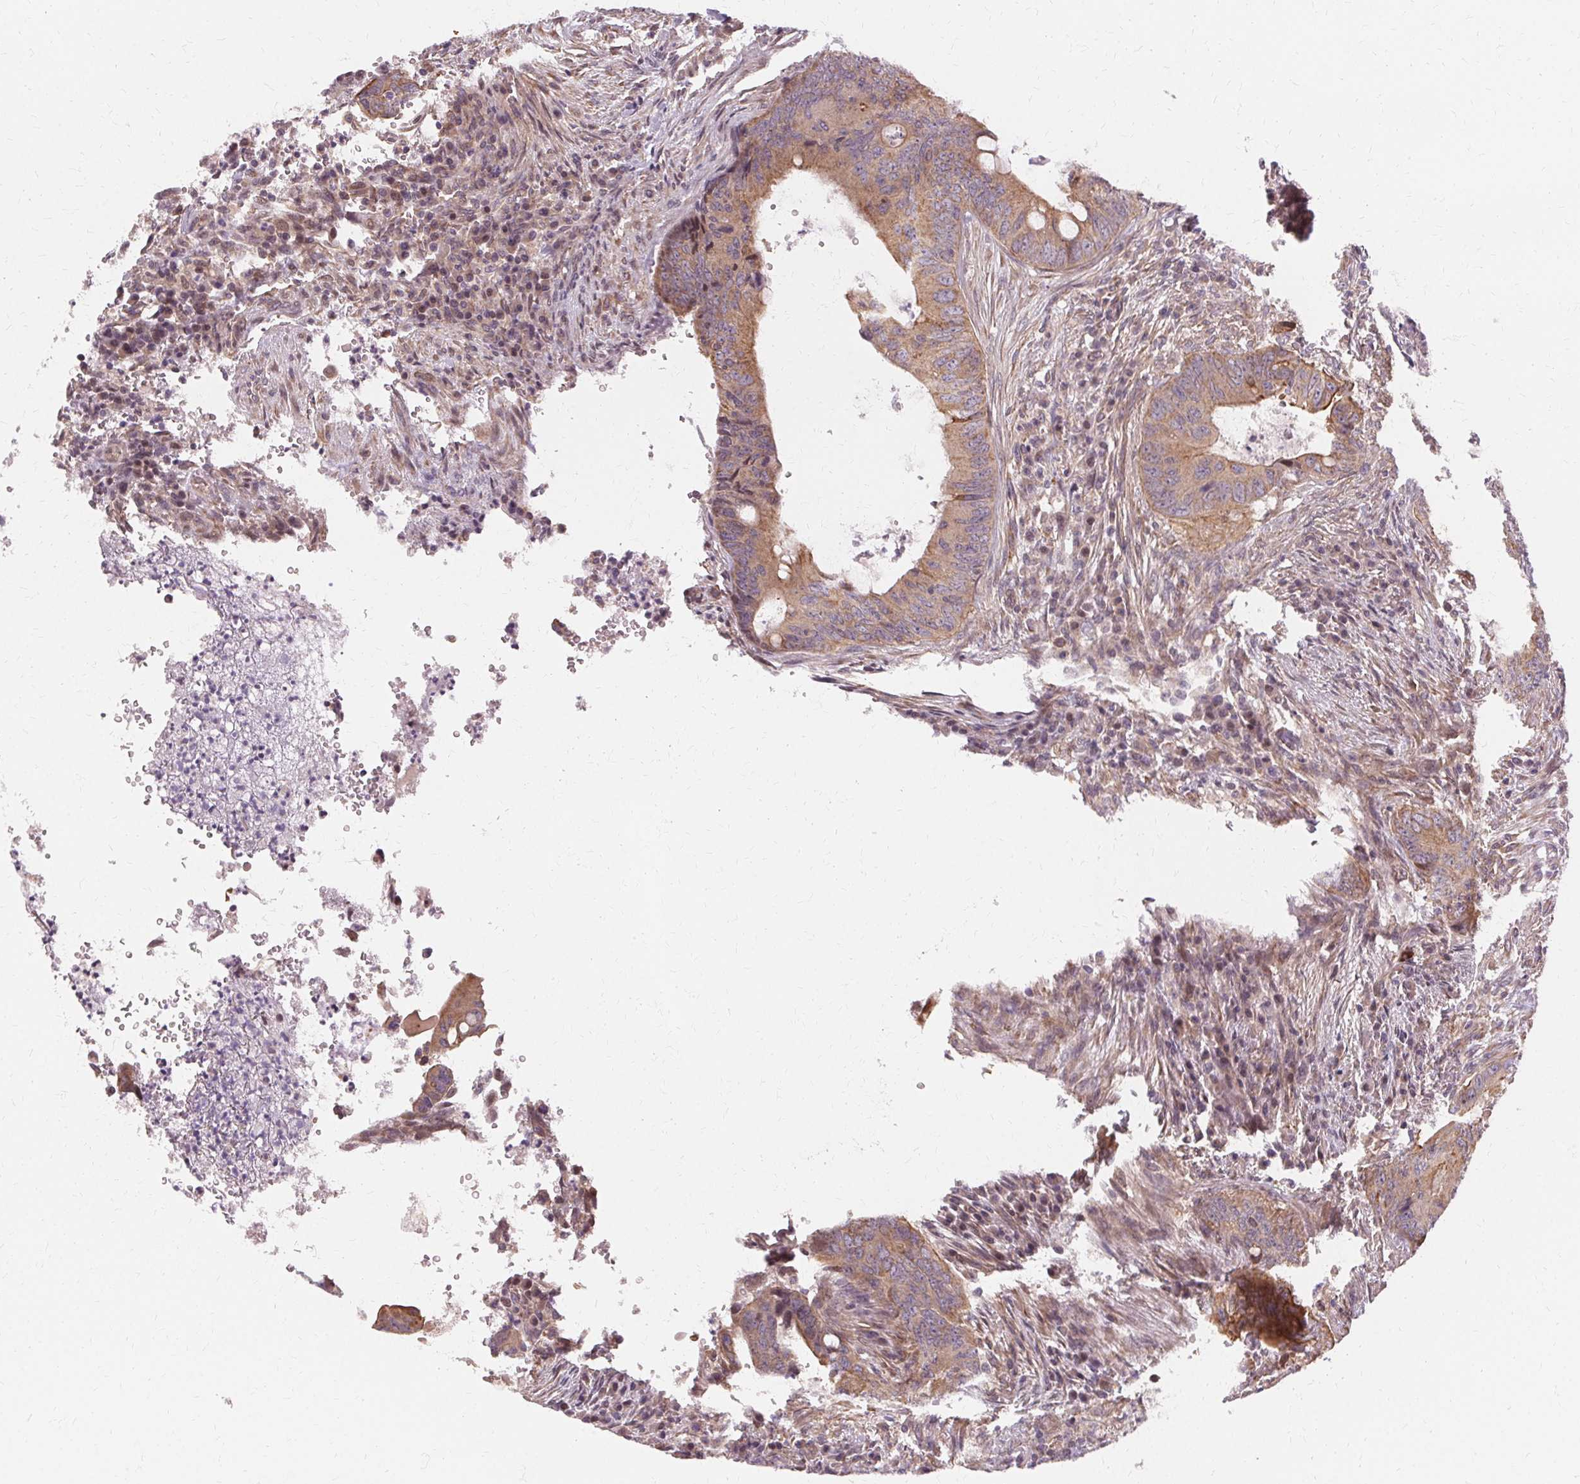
{"staining": {"intensity": "weak", "quantity": "25%-75%", "location": "cytoplasmic/membranous"}, "tissue": "colorectal cancer", "cell_type": "Tumor cells", "image_type": "cancer", "snomed": [{"axis": "morphology", "description": "Adenocarcinoma, NOS"}, {"axis": "topography", "description": "Colon"}], "caption": "DAB immunohistochemical staining of colorectal cancer (adenocarcinoma) demonstrates weak cytoplasmic/membranous protein expression in about 25%-75% of tumor cells. (DAB IHC with brightfield microscopy, high magnification).", "gene": "USP8", "patient": {"sex": "female", "age": 74}}